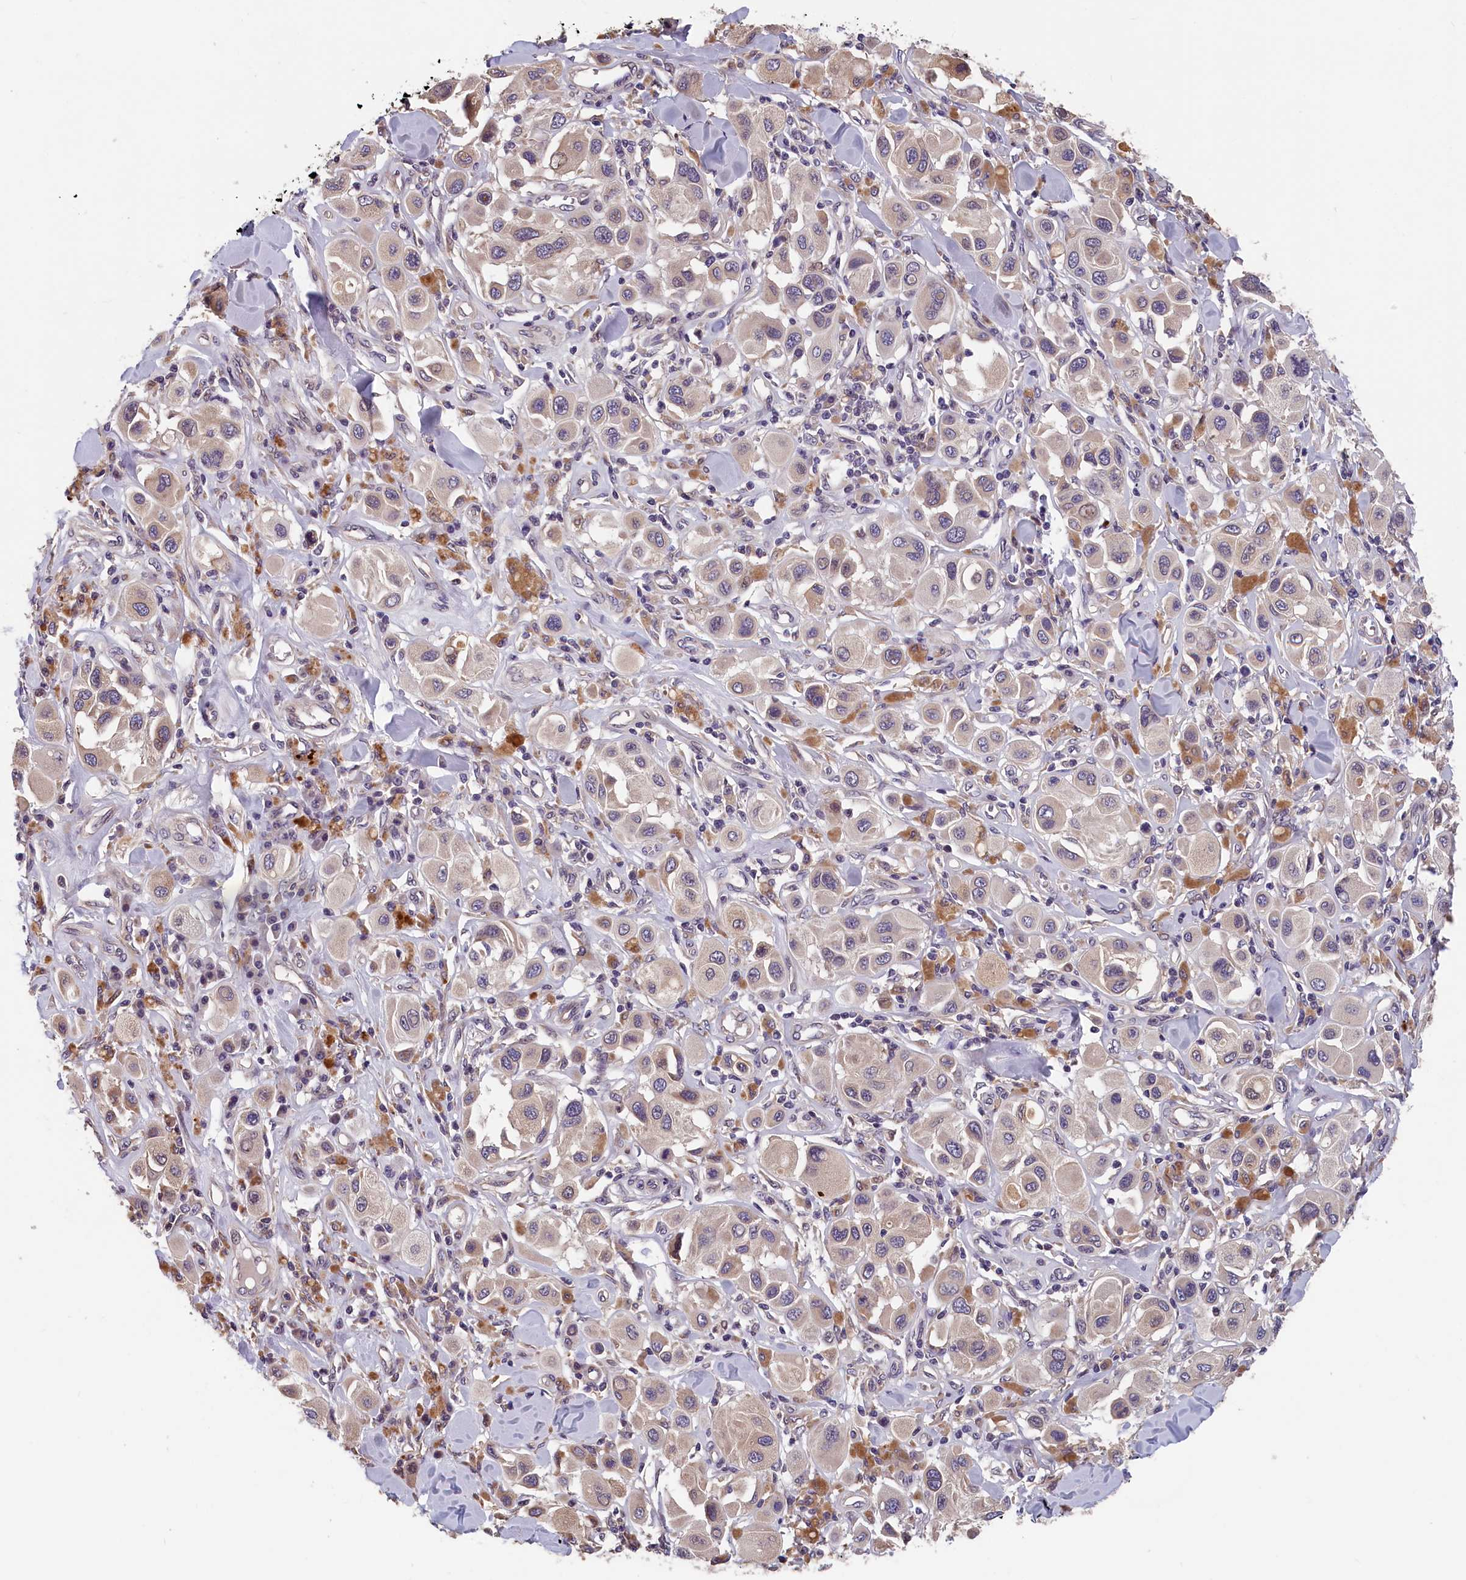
{"staining": {"intensity": "negative", "quantity": "none", "location": "none"}, "tissue": "melanoma", "cell_type": "Tumor cells", "image_type": "cancer", "snomed": [{"axis": "morphology", "description": "Malignant melanoma, Metastatic site"}, {"axis": "topography", "description": "Skin"}], "caption": "Immunohistochemistry (IHC) photomicrograph of neoplastic tissue: human melanoma stained with DAB (3,3'-diaminobenzidine) demonstrates no significant protein staining in tumor cells.", "gene": "TMEM116", "patient": {"sex": "male", "age": 41}}